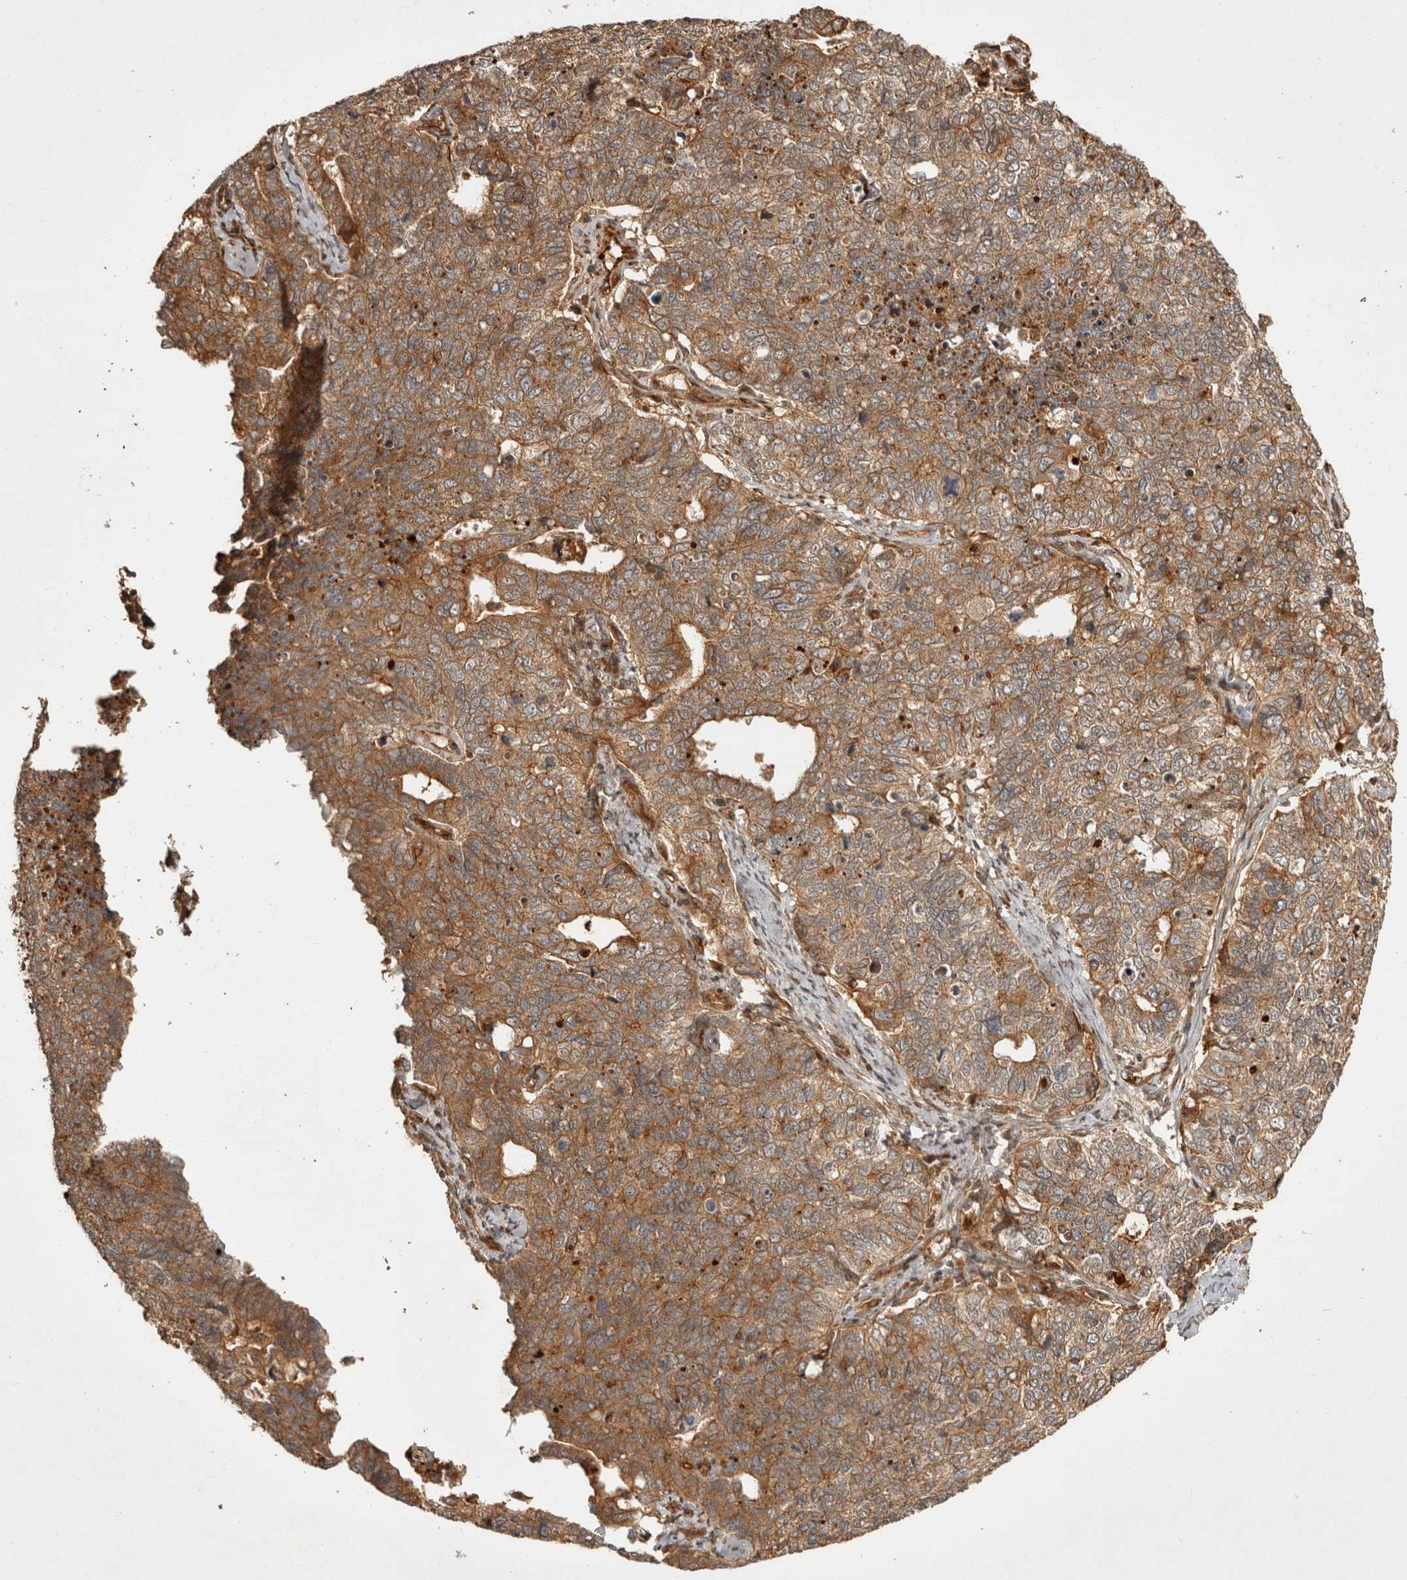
{"staining": {"intensity": "moderate", "quantity": ">75%", "location": "cytoplasmic/membranous"}, "tissue": "cervical cancer", "cell_type": "Tumor cells", "image_type": "cancer", "snomed": [{"axis": "morphology", "description": "Squamous cell carcinoma, NOS"}, {"axis": "topography", "description": "Cervix"}], "caption": "Human squamous cell carcinoma (cervical) stained with a protein marker displays moderate staining in tumor cells.", "gene": "CAMSAP2", "patient": {"sex": "female", "age": 63}}